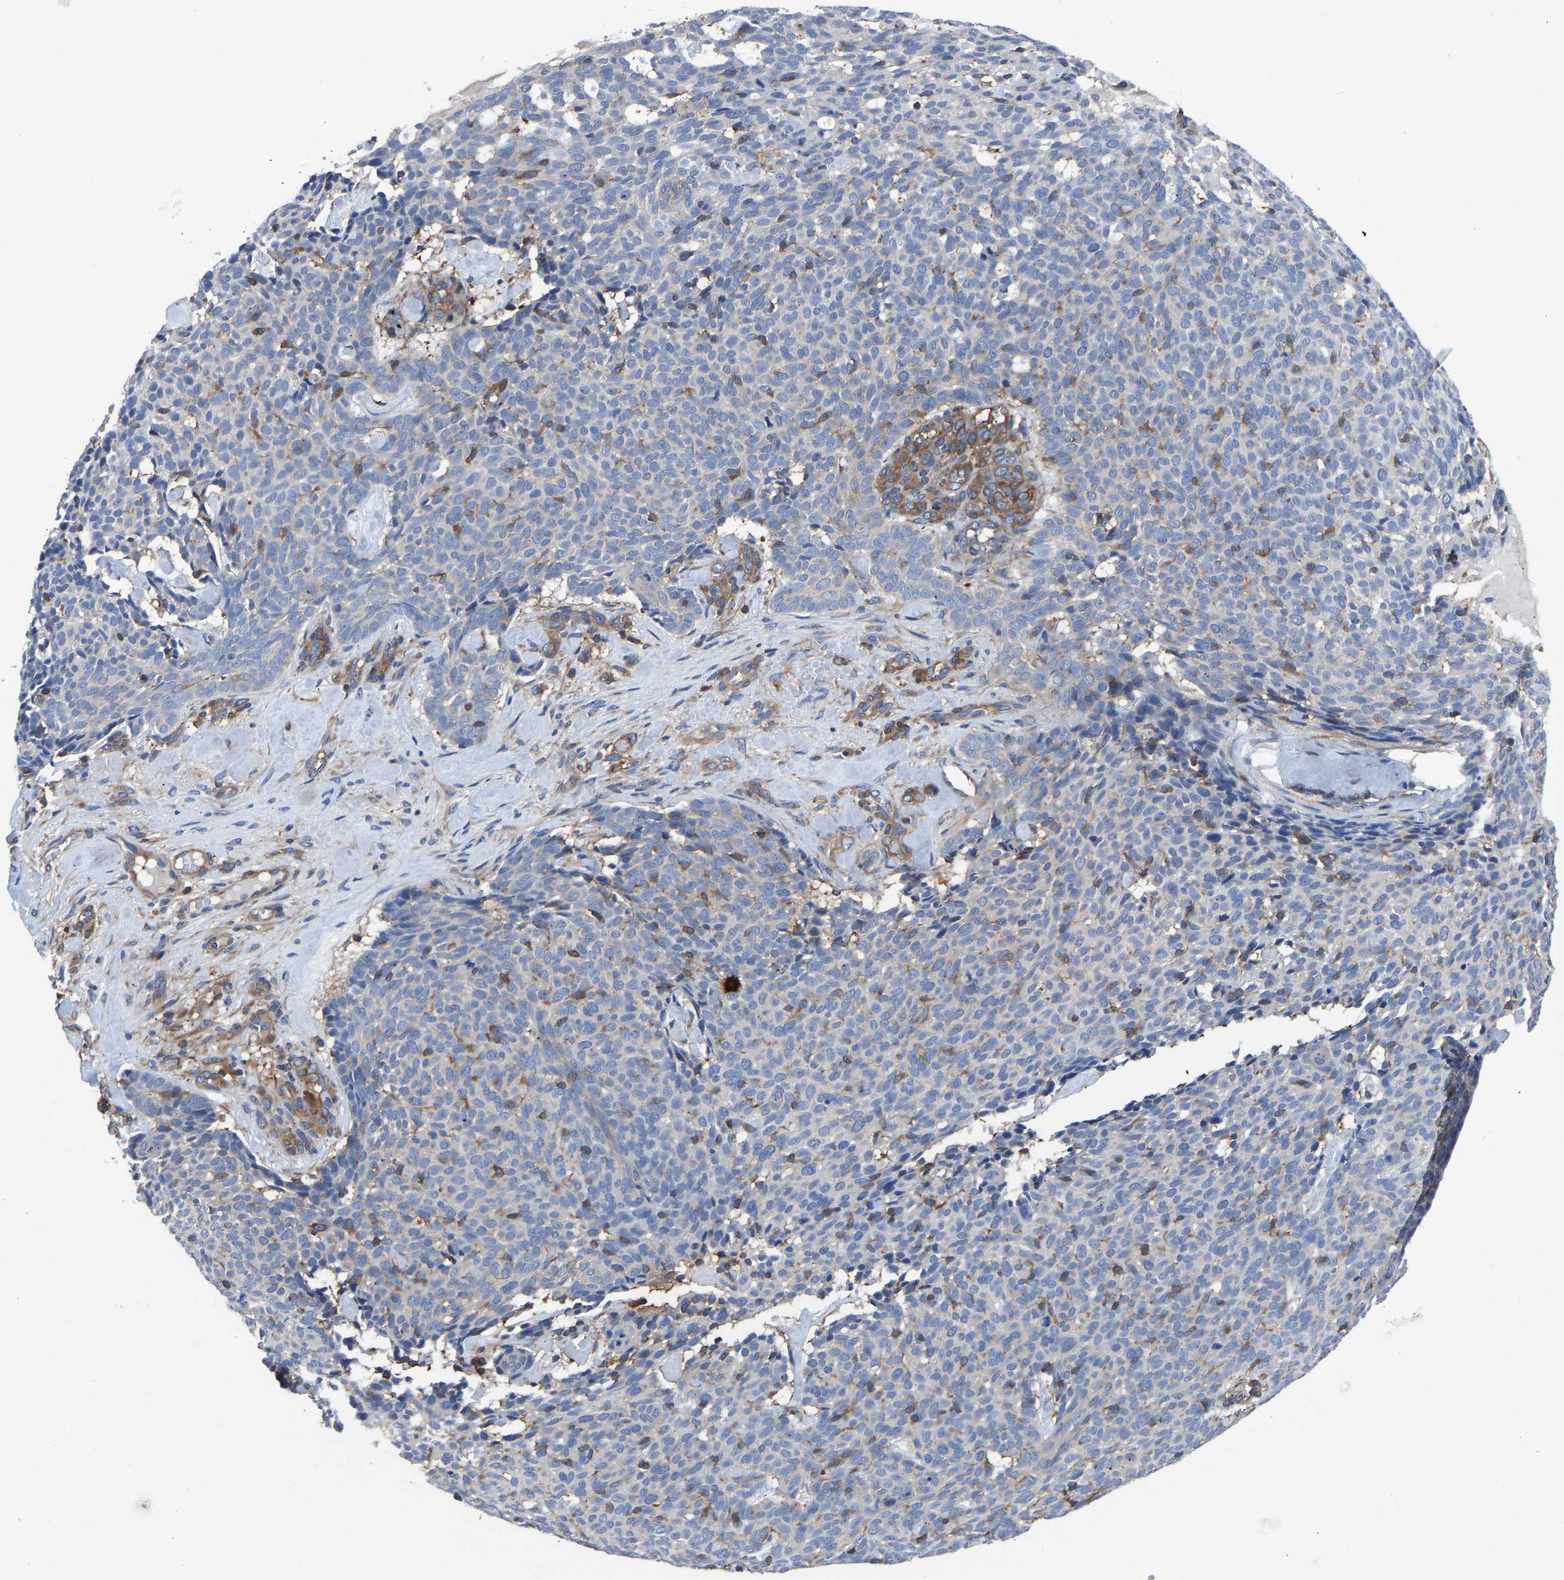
{"staining": {"intensity": "negative", "quantity": "none", "location": "none"}, "tissue": "skin cancer", "cell_type": "Tumor cells", "image_type": "cancer", "snomed": [{"axis": "morphology", "description": "Basal cell carcinoma"}, {"axis": "topography", "description": "Skin"}], "caption": "Skin cancer was stained to show a protein in brown. There is no significant positivity in tumor cells.", "gene": "PRKAR1A", "patient": {"sex": "male", "age": 61}}